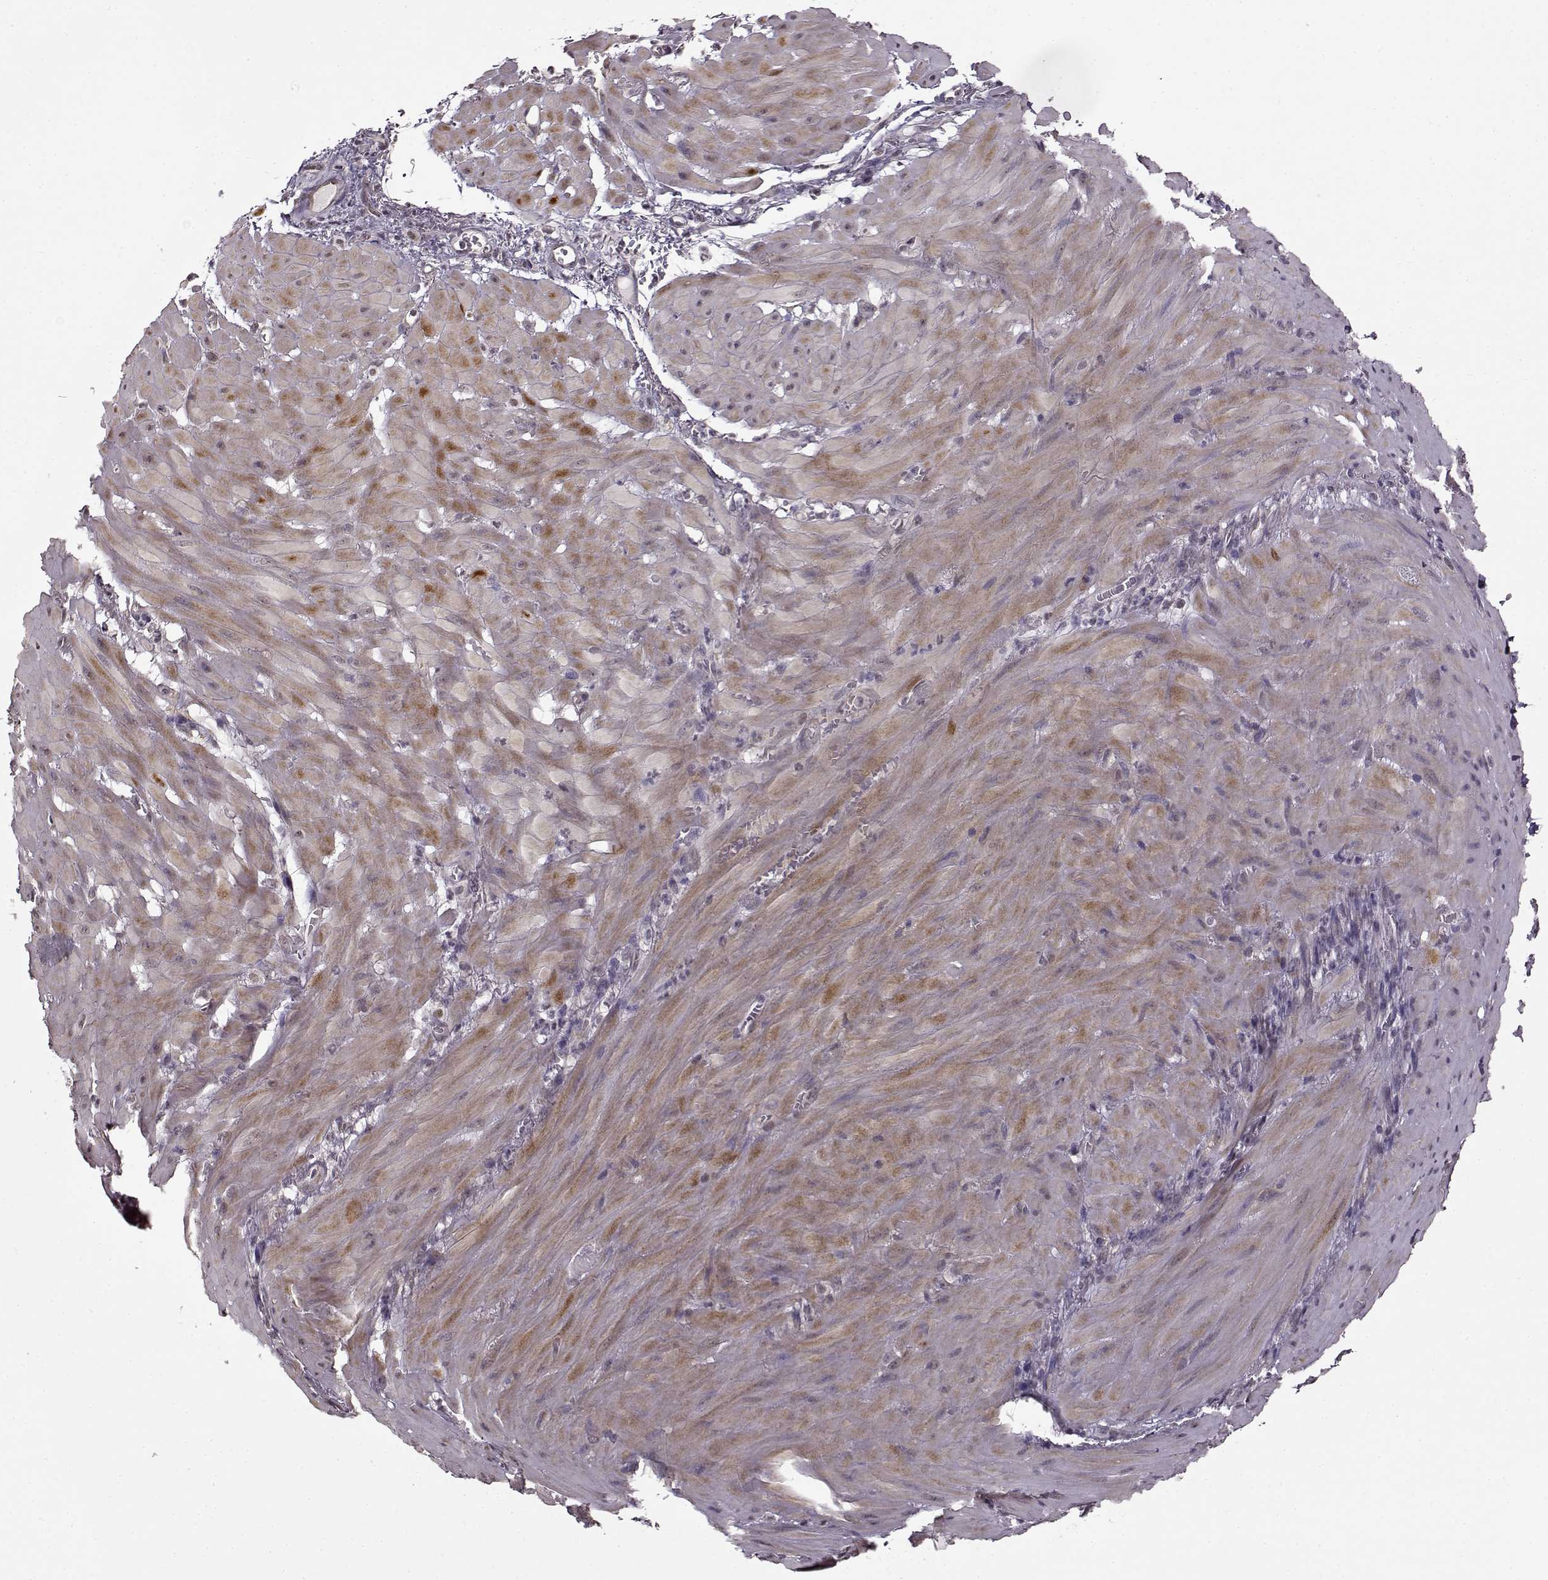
{"staining": {"intensity": "negative", "quantity": "none", "location": "none"}, "tissue": "stomach cancer", "cell_type": "Tumor cells", "image_type": "cancer", "snomed": [{"axis": "morphology", "description": "Normal tissue, NOS"}, {"axis": "morphology", "description": "Adenocarcinoma, NOS"}, {"axis": "topography", "description": "Esophagus"}, {"axis": "topography", "description": "Stomach, upper"}], "caption": "Immunohistochemical staining of stomach cancer exhibits no significant staining in tumor cells.", "gene": "FSHB", "patient": {"sex": "male", "age": 74}}